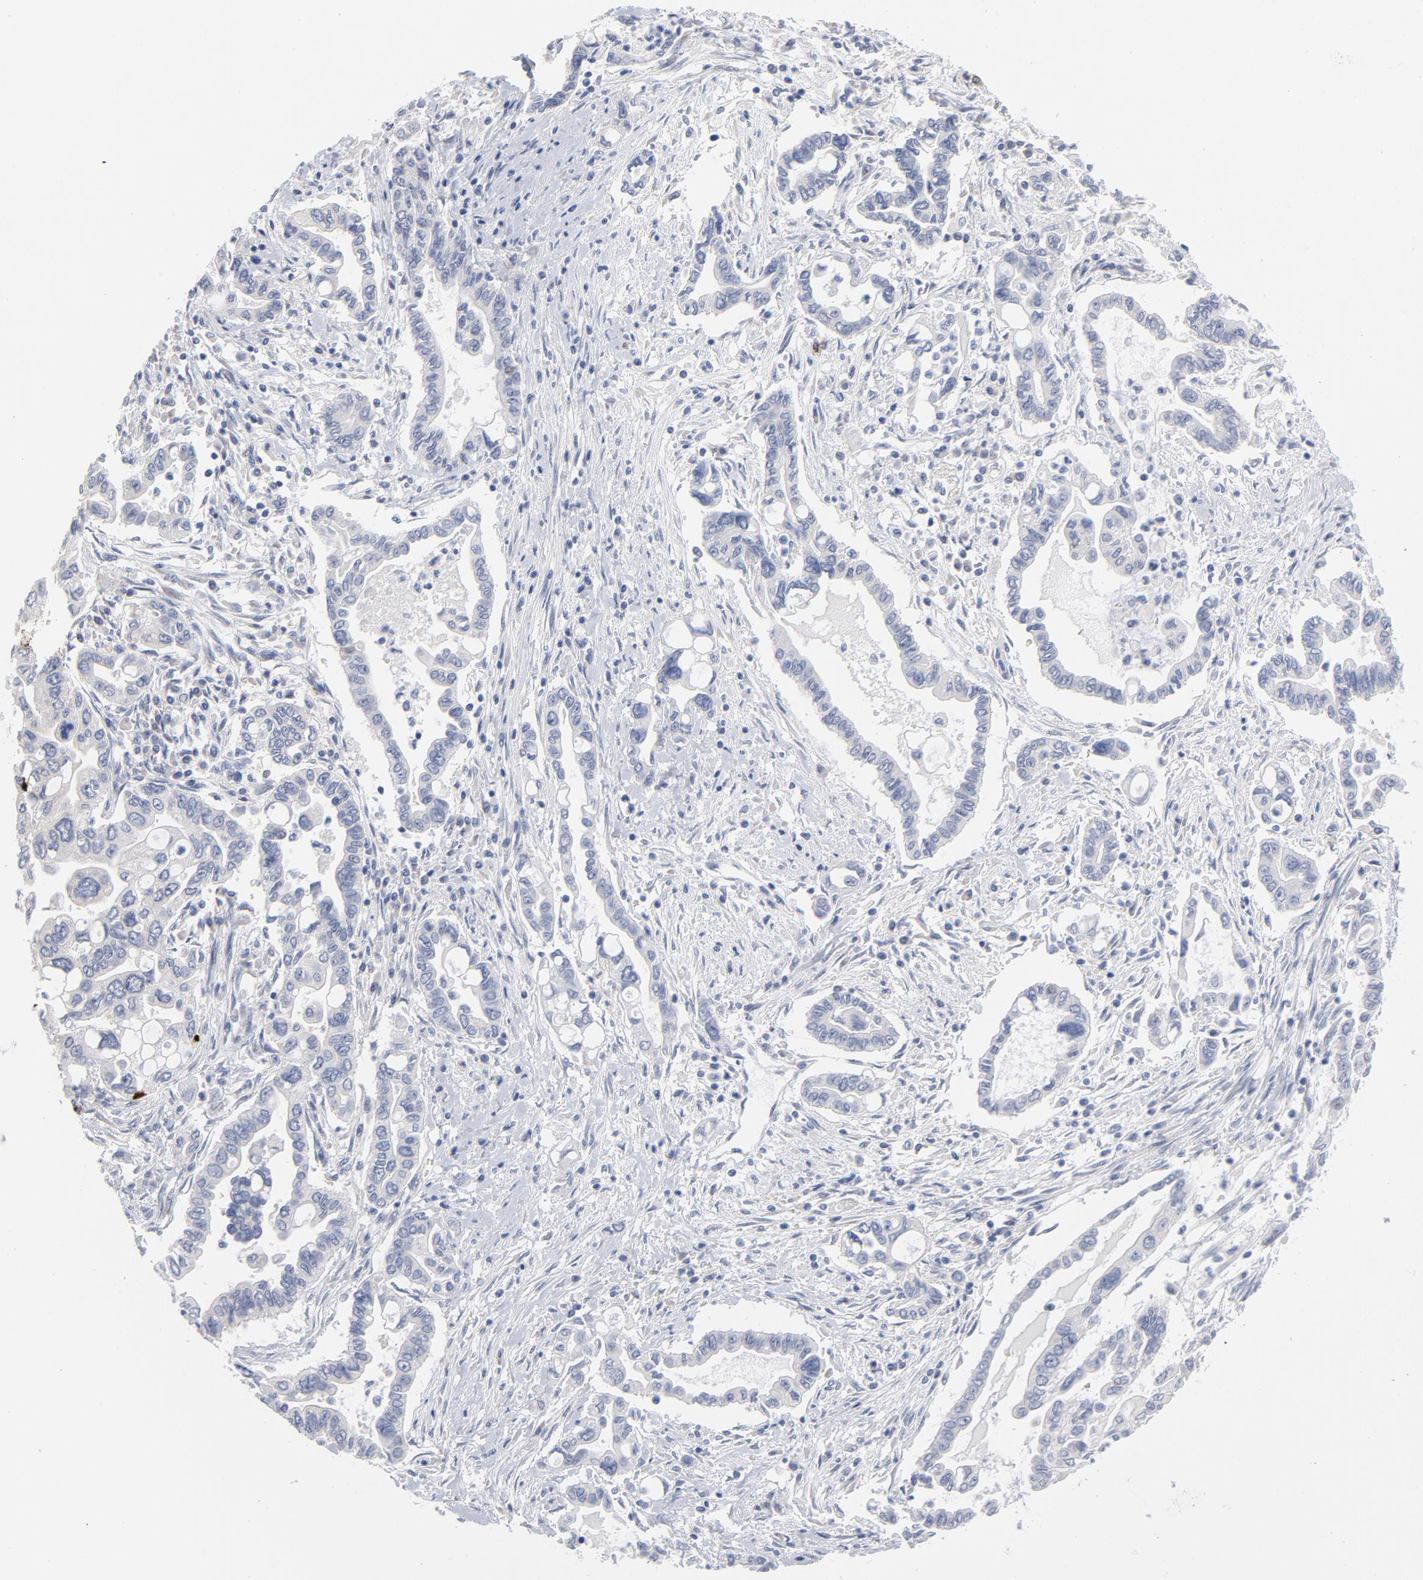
{"staining": {"intensity": "negative", "quantity": "none", "location": "none"}, "tissue": "pancreatic cancer", "cell_type": "Tumor cells", "image_type": "cancer", "snomed": [{"axis": "morphology", "description": "Adenocarcinoma, NOS"}, {"axis": "topography", "description": "Pancreas"}], "caption": "An immunohistochemistry (IHC) image of pancreatic adenocarcinoma is shown. There is no staining in tumor cells of pancreatic adenocarcinoma. (DAB IHC visualized using brightfield microscopy, high magnification).", "gene": "CPE", "patient": {"sex": "female", "age": 57}}